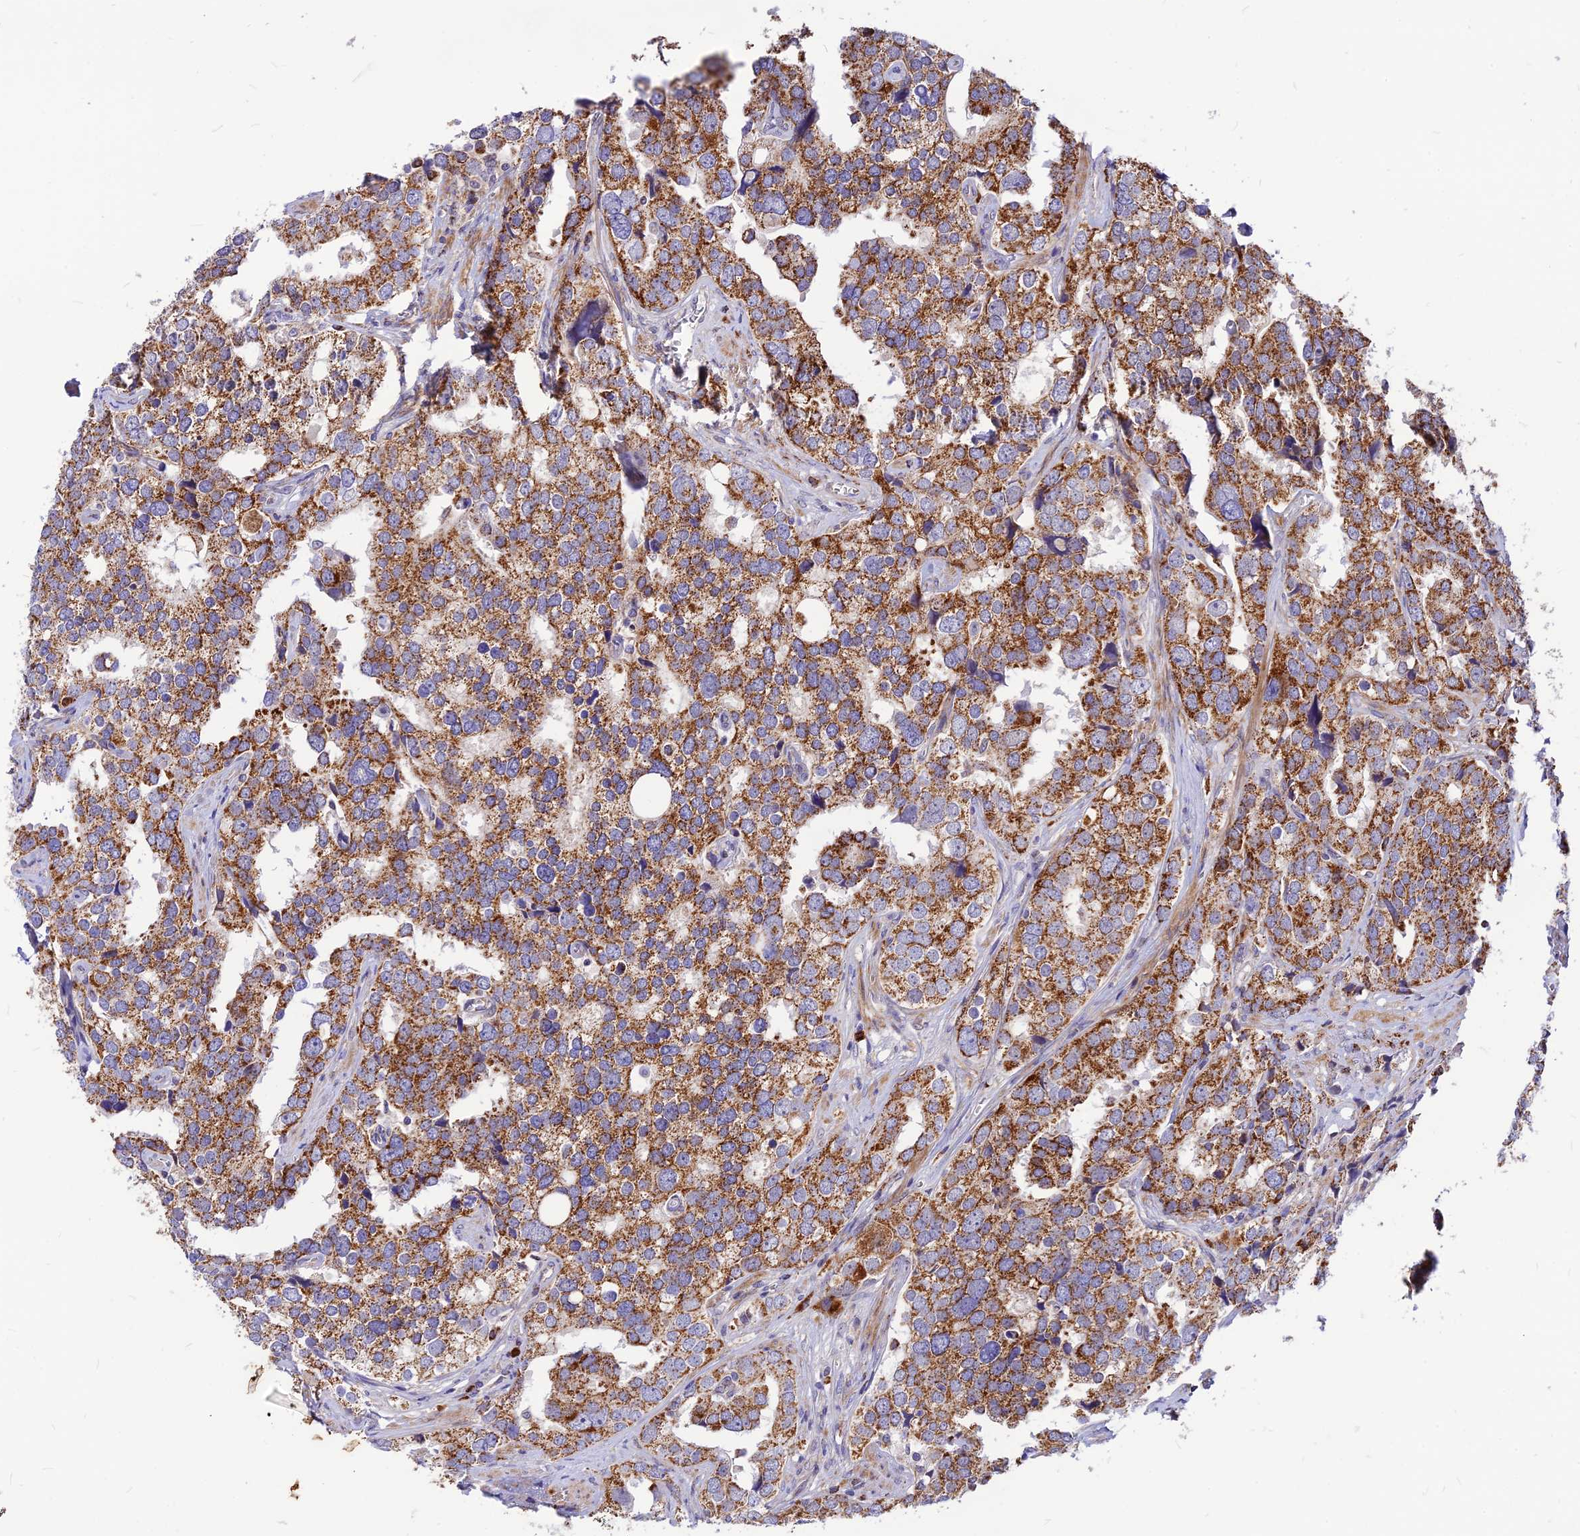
{"staining": {"intensity": "moderate", "quantity": ">75%", "location": "cytoplasmic/membranous"}, "tissue": "prostate cancer", "cell_type": "Tumor cells", "image_type": "cancer", "snomed": [{"axis": "morphology", "description": "Adenocarcinoma, High grade"}, {"axis": "topography", "description": "Prostate"}], "caption": "Immunohistochemistry micrograph of human prostate cancer (high-grade adenocarcinoma) stained for a protein (brown), which exhibits medium levels of moderate cytoplasmic/membranous positivity in approximately >75% of tumor cells.", "gene": "ECI1", "patient": {"sex": "male", "age": 71}}